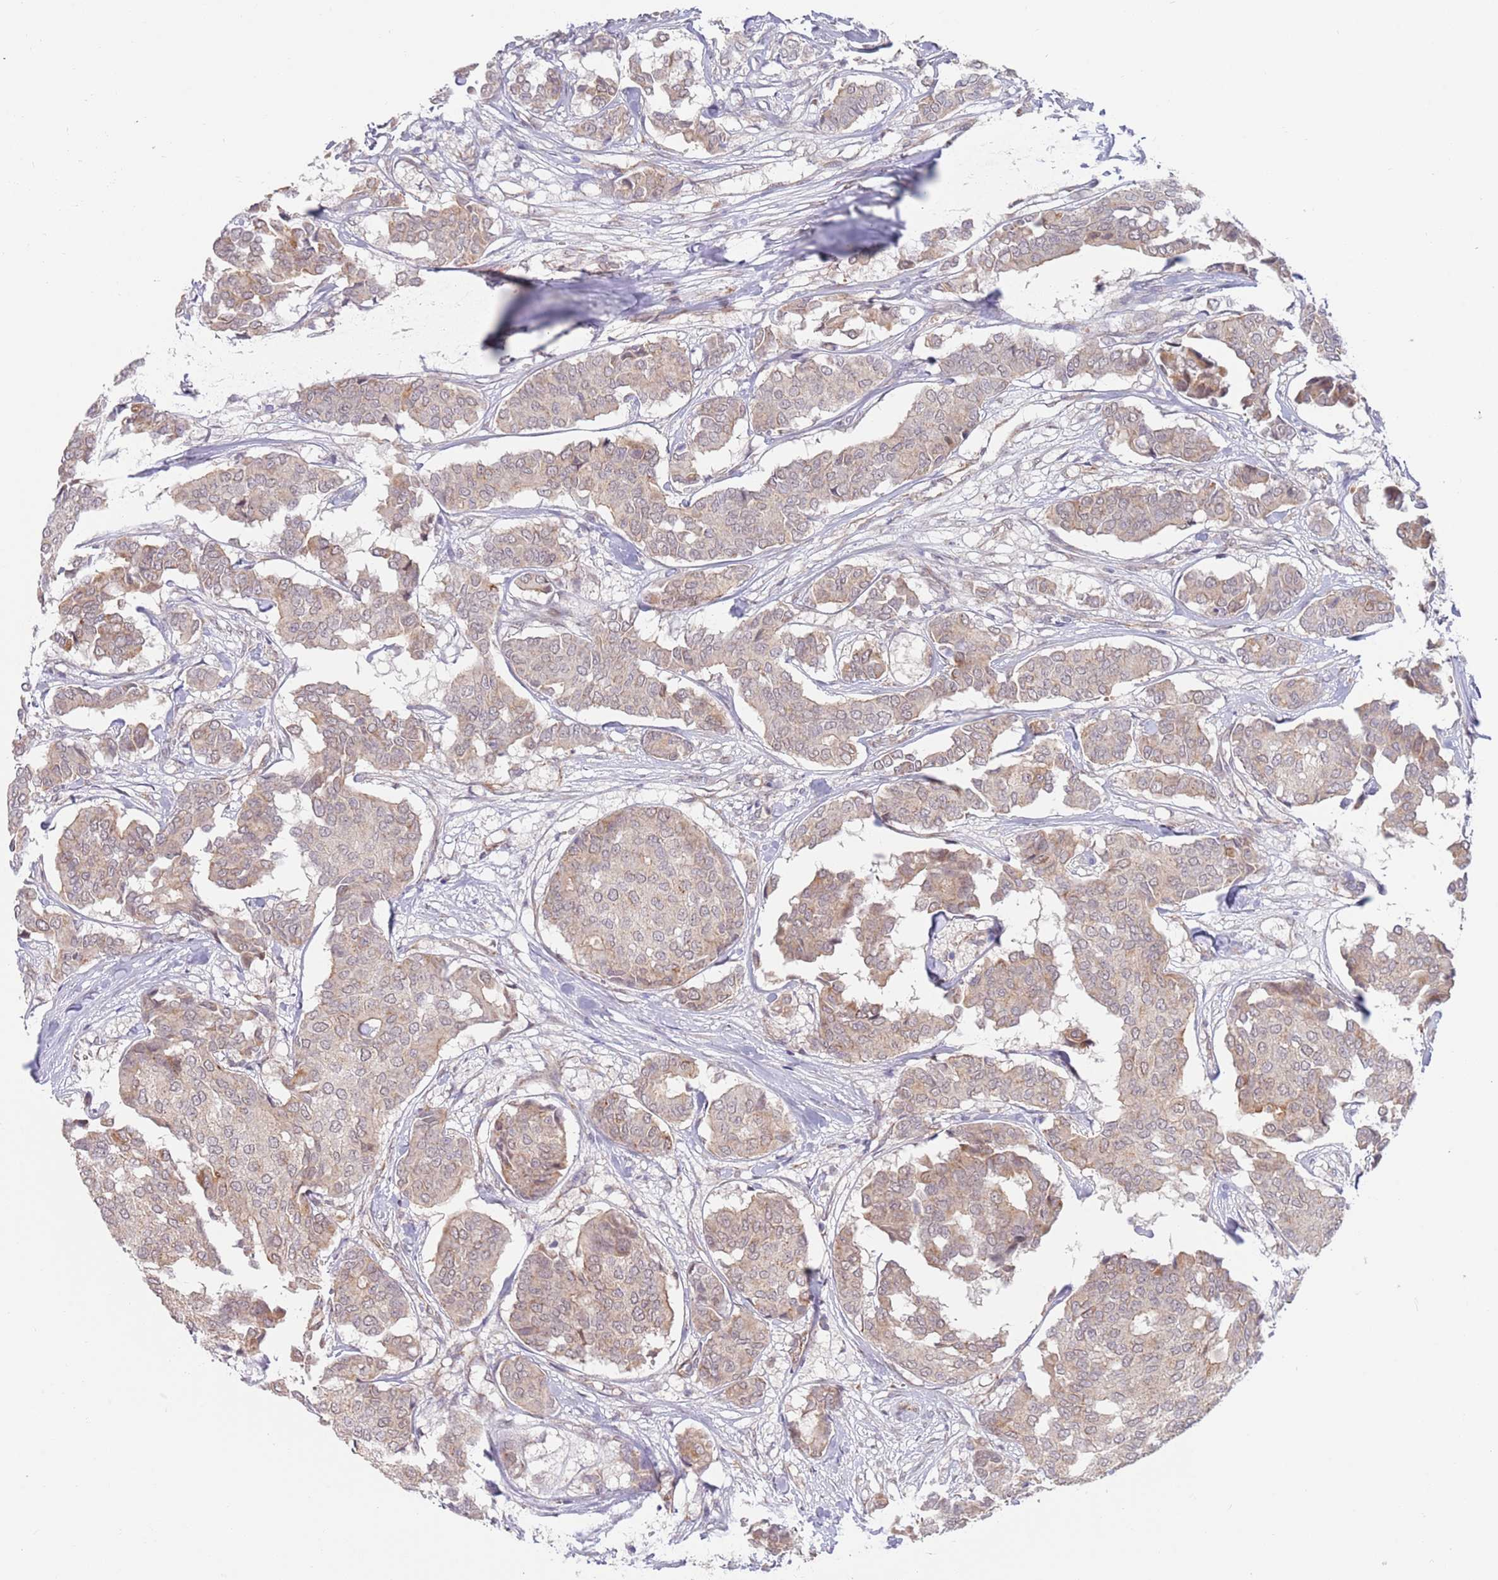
{"staining": {"intensity": "weak", "quantity": ">75%", "location": "cytoplasmic/membranous"}, "tissue": "breast cancer", "cell_type": "Tumor cells", "image_type": "cancer", "snomed": [{"axis": "morphology", "description": "Duct carcinoma"}, {"axis": "topography", "description": "Breast"}], "caption": "This is an image of IHC staining of invasive ductal carcinoma (breast), which shows weak expression in the cytoplasmic/membranous of tumor cells.", "gene": "UQCC3", "patient": {"sex": "female", "age": 75}}